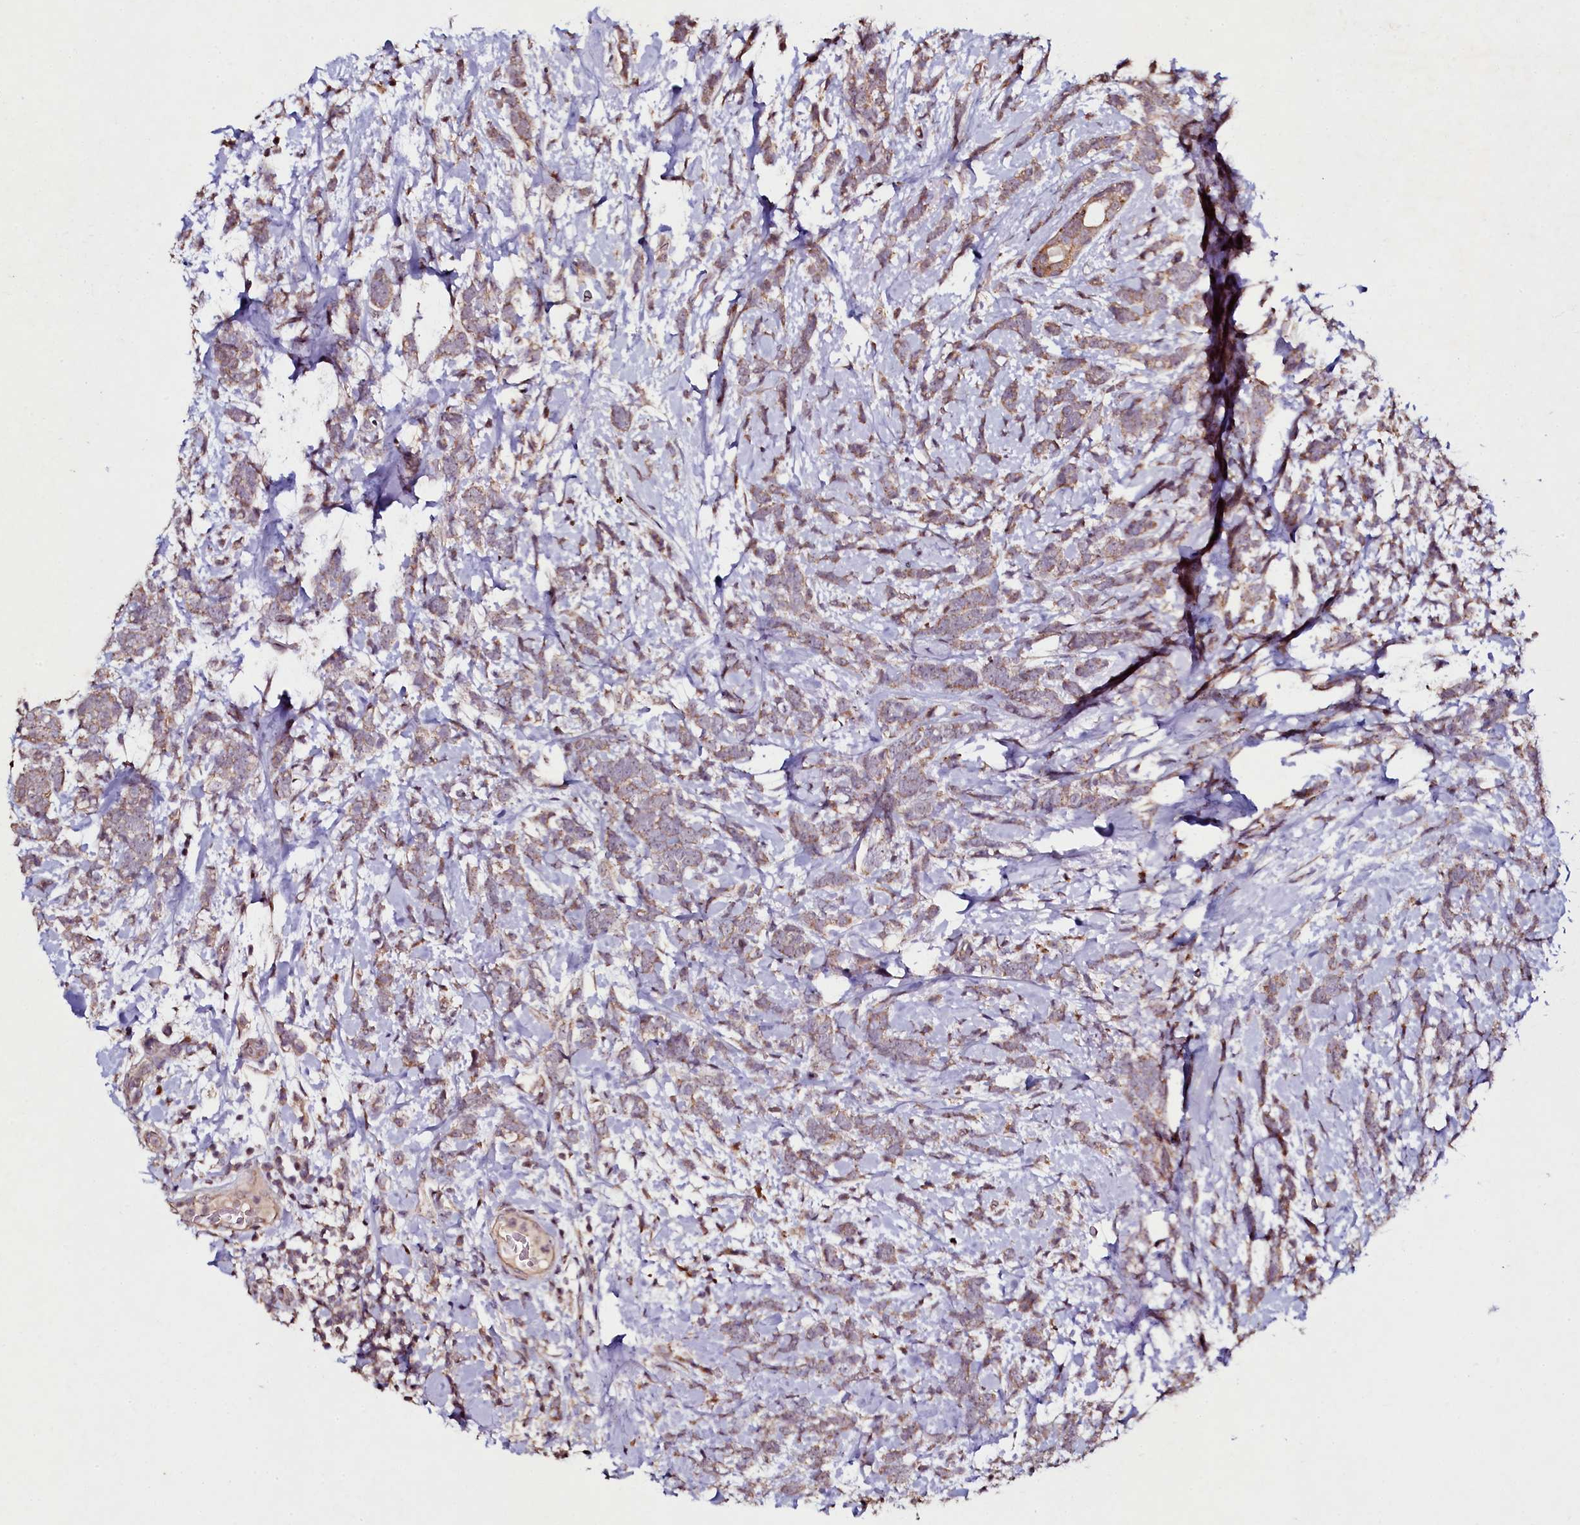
{"staining": {"intensity": "weak", "quantity": ">75%", "location": "cytoplasmic/membranous"}, "tissue": "breast cancer", "cell_type": "Tumor cells", "image_type": "cancer", "snomed": [{"axis": "morphology", "description": "Lobular carcinoma"}, {"axis": "topography", "description": "Breast"}], "caption": "IHC image of human breast lobular carcinoma stained for a protein (brown), which demonstrates low levels of weak cytoplasmic/membranous positivity in about >75% of tumor cells.", "gene": "SEC24C", "patient": {"sex": "female", "age": 58}}